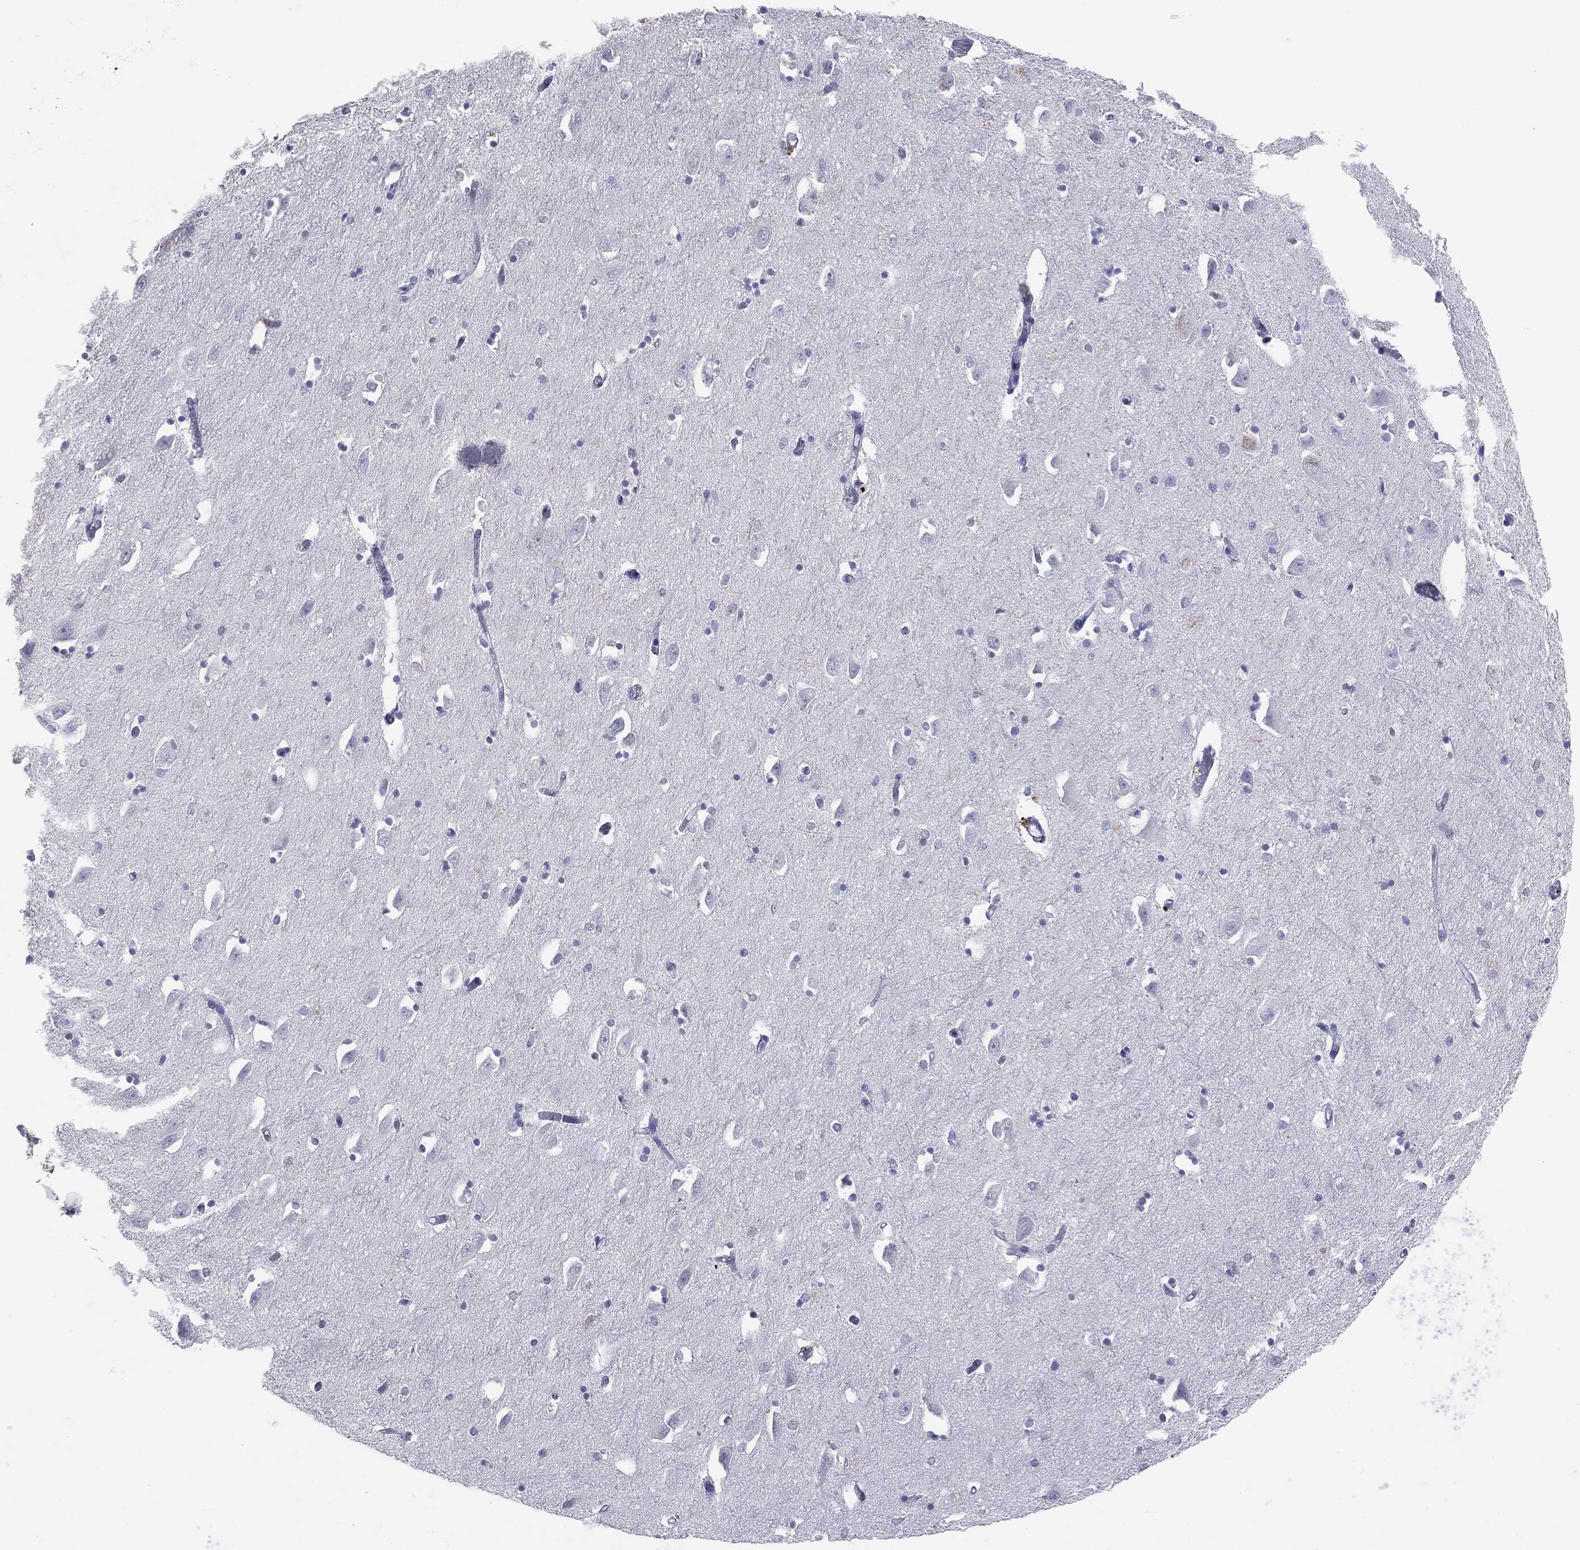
{"staining": {"intensity": "negative", "quantity": "none", "location": "none"}, "tissue": "hippocampus", "cell_type": "Glial cells", "image_type": "normal", "snomed": [{"axis": "morphology", "description": "Normal tissue, NOS"}, {"axis": "topography", "description": "Lateral ventricle wall"}, {"axis": "topography", "description": "Hippocampus"}], "caption": "The image exhibits no significant expression in glial cells of hippocampus. (Stains: DAB (3,3'-diaminobenzidine) immunohistochemistry (IHC) with hematoxylin counter stain, Microscopy: brightfield microscopy at high magnification).", "gene": "SERPINB4", "patient": {"sex": "female", "age": 63}}